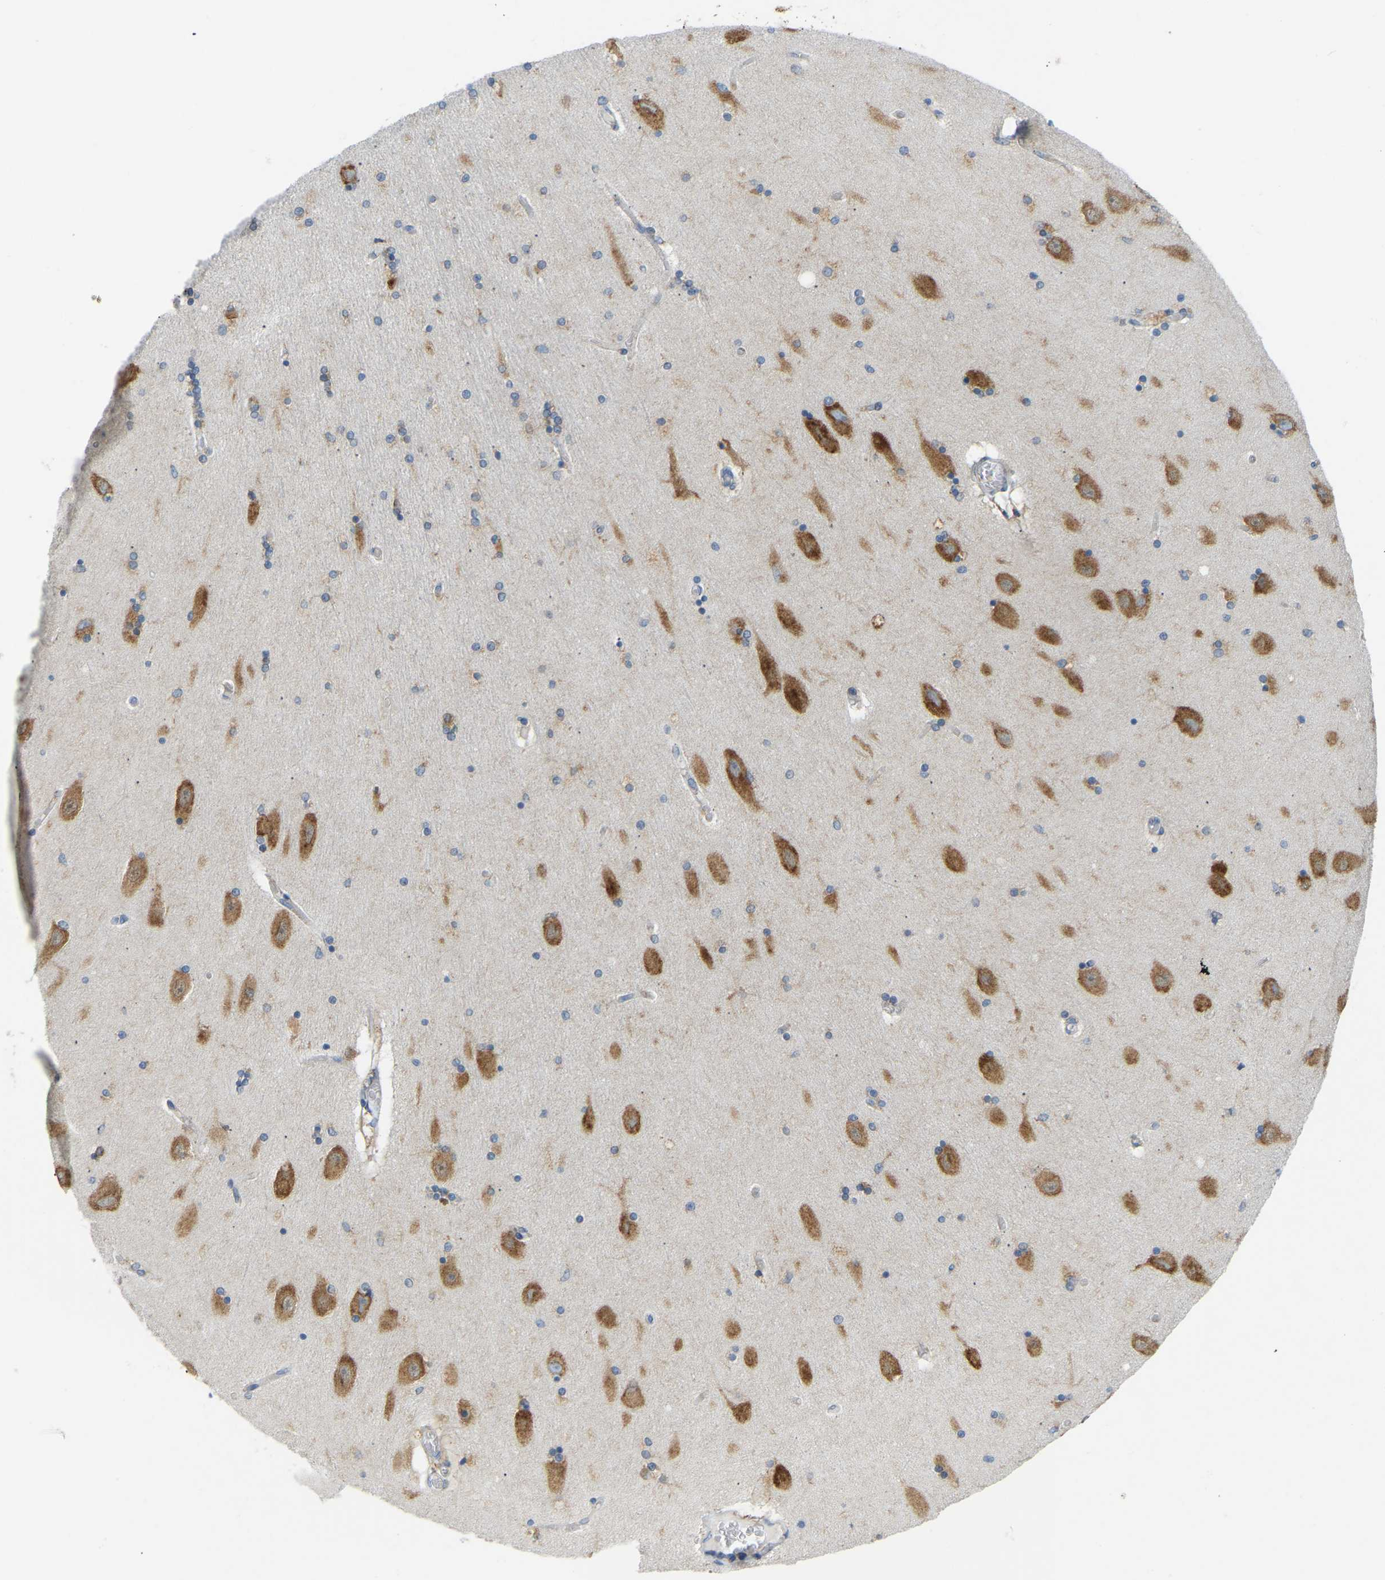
{"staining": {"intensity": "strong", "quantity": "25%-75%", "location": "cytoplasmic/membranous"}, "tissue": "hippocampus", "cell_type": "Glial cells", "image_type": "normal", "snomed": [{"axis": "morphology", "description": "Normal tissue, NOS"}, {"axis": "topography", "description": "Hippocampus"}], "caption": "An immunohistochemistry (IHC) micrograph of benign tissue is shown. Protein staining in brown shows strong cytoplasmic/membranous positivity in hippocampus within glial cells.", "gene": "SND1", "patient": {"sex": "female", "age": 54}}